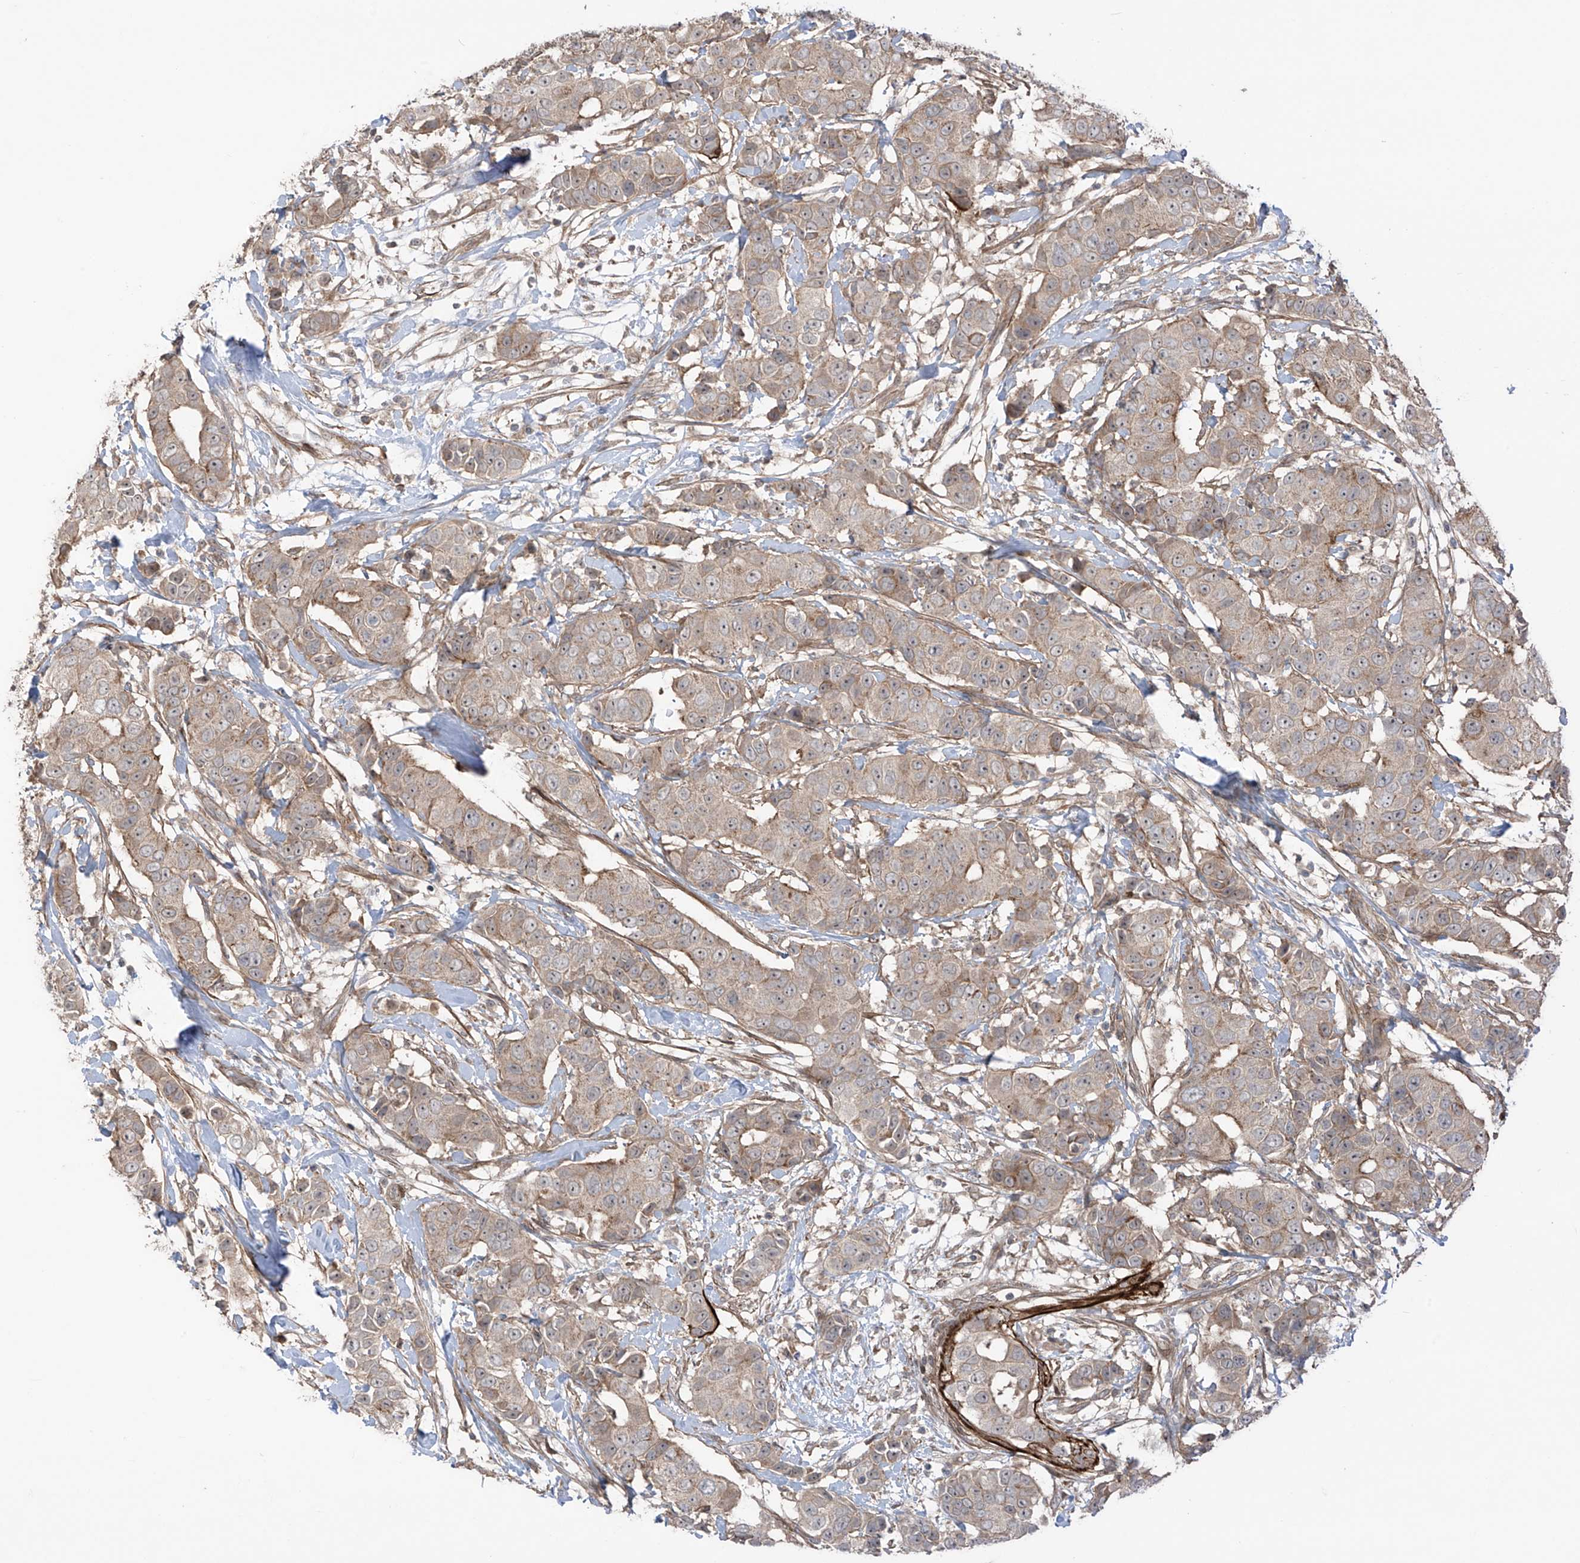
{"staining": {"intensity": "moderate", "quantity": ">75%", "location": "cytoplasmic/membranous"}, "tissue": "breast cancer", "cell_type": "Tumor cells", "image_type": "cancer", "snomed": [{"axis": "morphology", "description": "Normal tissue, NOS"}, {"axis": "morphology", "description": "Duct carcinoma"}, {"axis": "topography", "description": "Breast"}], "caption": "Brown immunohistochemical staining in human intraductal carcinoma (breast) demonstrates moderate cytoplasmic/membranous positivity in about >75% of tumor cells. The protein of interest is shown in brown color, while the nuclei are stained blue.", "gene": "LRRC74A", "patient": {"sex": "female", "age": 39}}